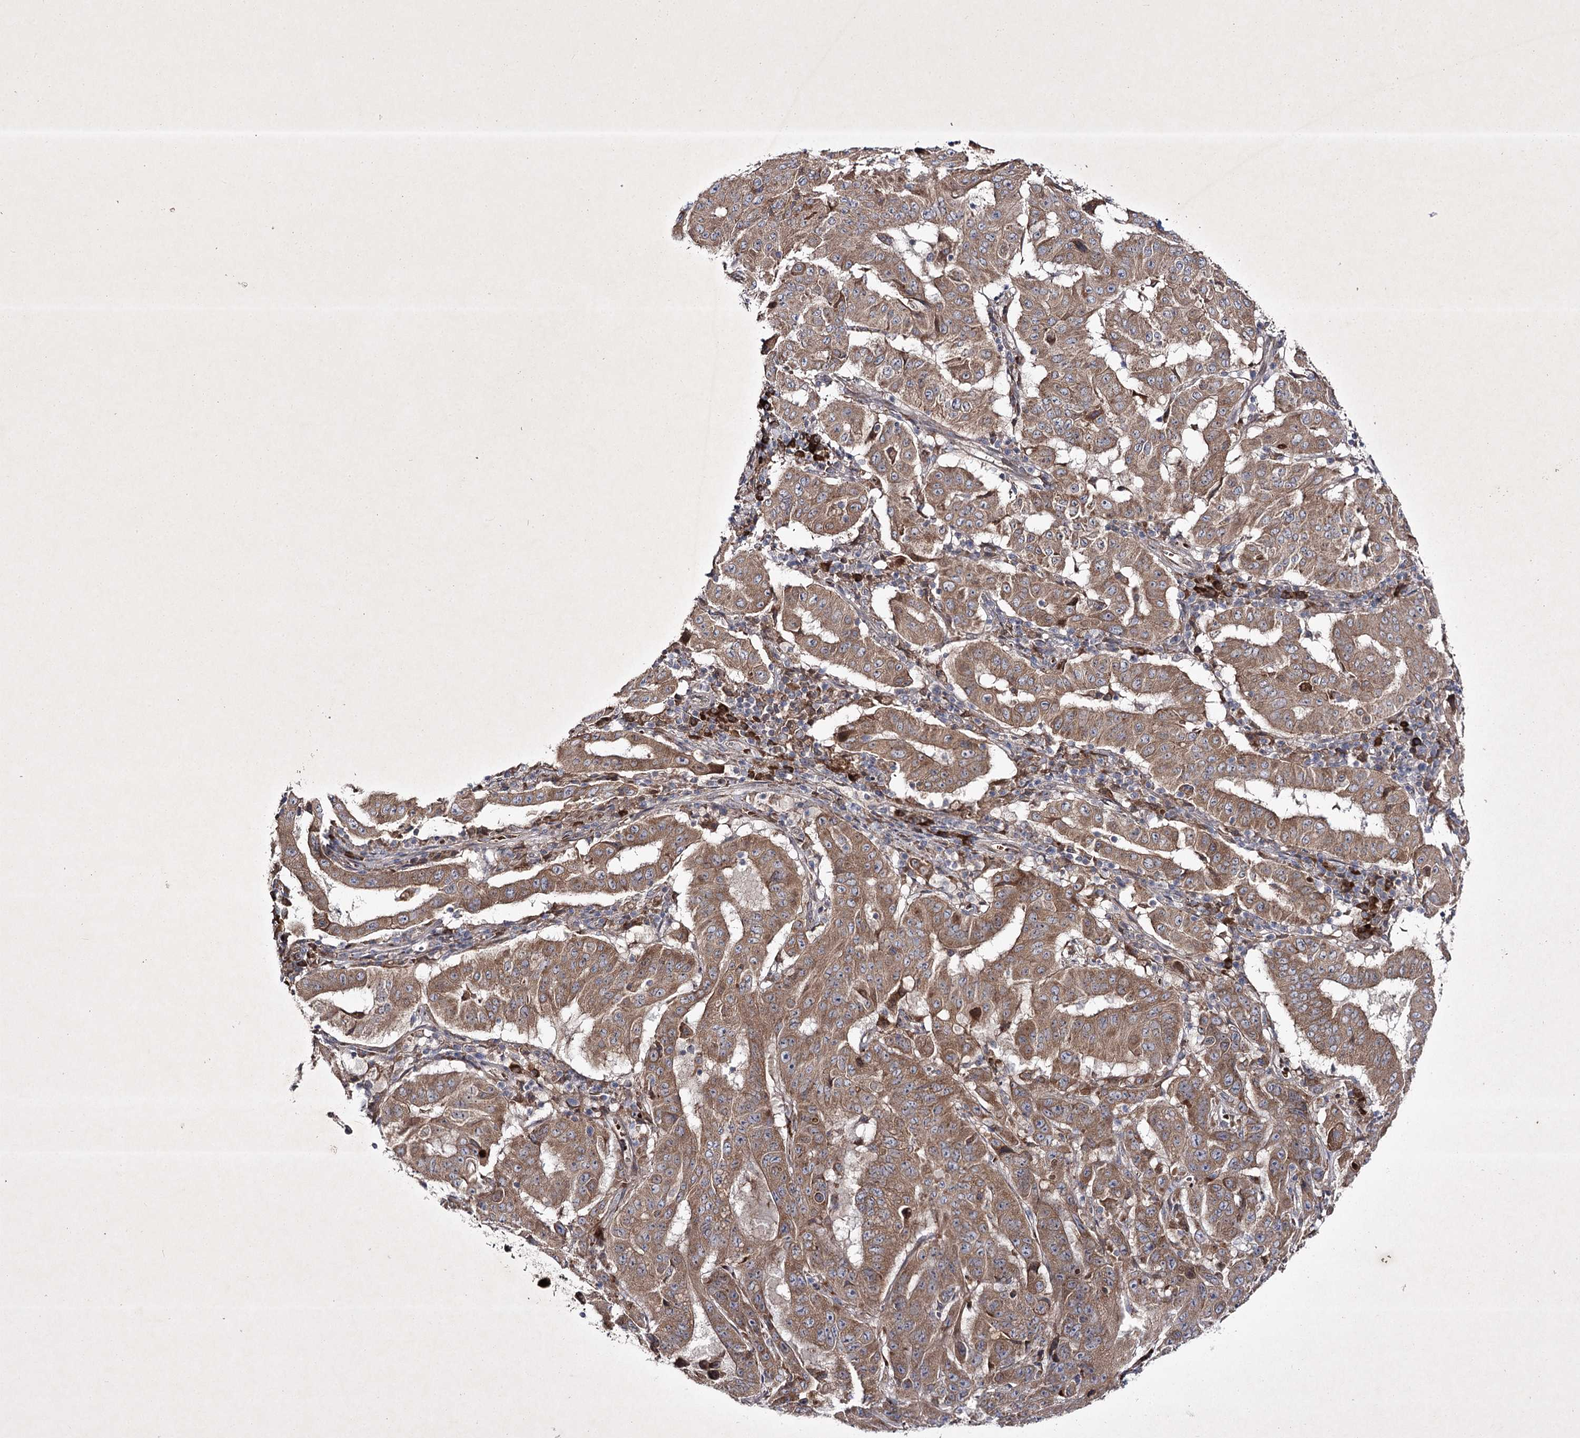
{"staining": {"intensity": "moderate", "quantity": ">75%", "location": "cytoplasmic/membranous"}, "tissue": "pancreatic cancer", "cell_type": "Tumor cells", "image_type": "cancer", "snomed": [{"axis": "morphology", "description": "Adenocarcinoma, NOS"}, {"axis": "topography", "description": "Pancreas"}], "caption": "Immunohistochemistry (IHC) (DAB) staining of human pancreatic adenocarcinoma shows moderate cytoplasmic/membranous protein positivity in about >75% of tumor cells.", "gene": "ALG9", "patient": {"sex": "male", "age": 63}}